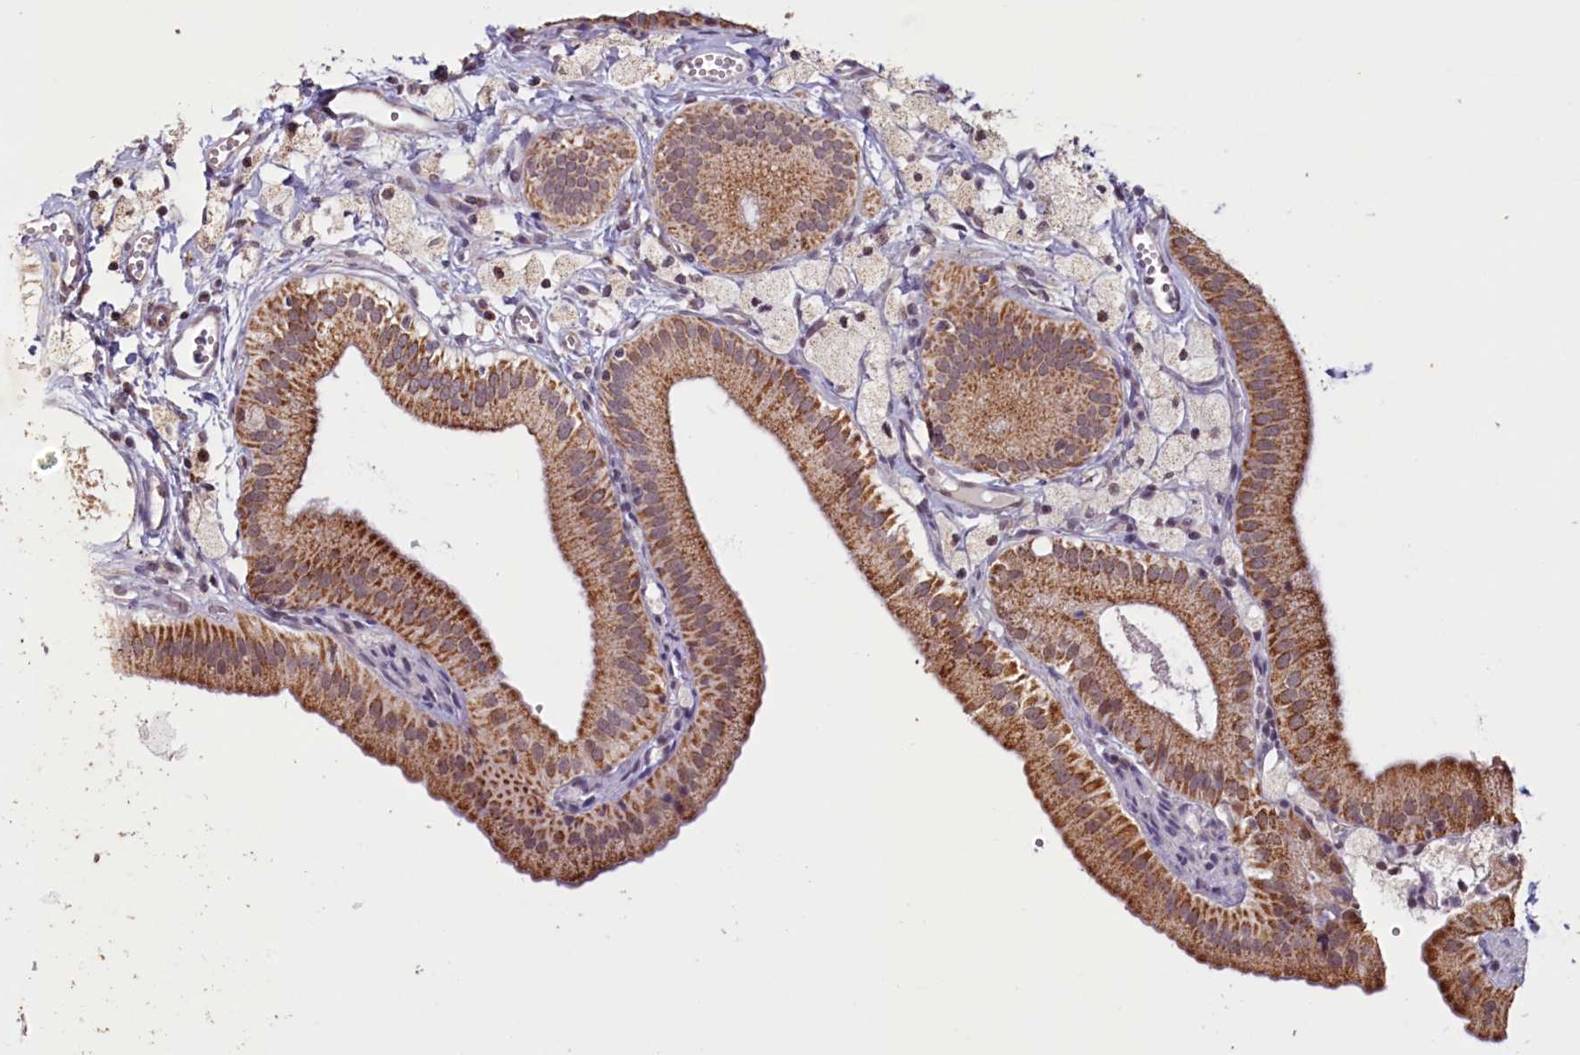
{"staining": {"intensity": "moderate", "quantity": ">75%", "location": "cytoplasmic/membranous,nuclear"}, "tissue": "gallbladder", "cell_type": "Glandular cells", "image_type": "normal", "snomed": [{"axis": "morphology", "description": "Normal tissue, NOS"}, {"axis": "topography", "description": "Gallbladder"}], "caption": "DAB immunohistochemical staining of normal gallbladder reveals moderate cytoplasmic/membranous,nuclear protein staining in about >75% of glandular cells. (DAB IHC, brown staining for protein, blue staining for nuclei).", "gene": "PDE6D", "patient": {"sex": "male", "age": 55}}